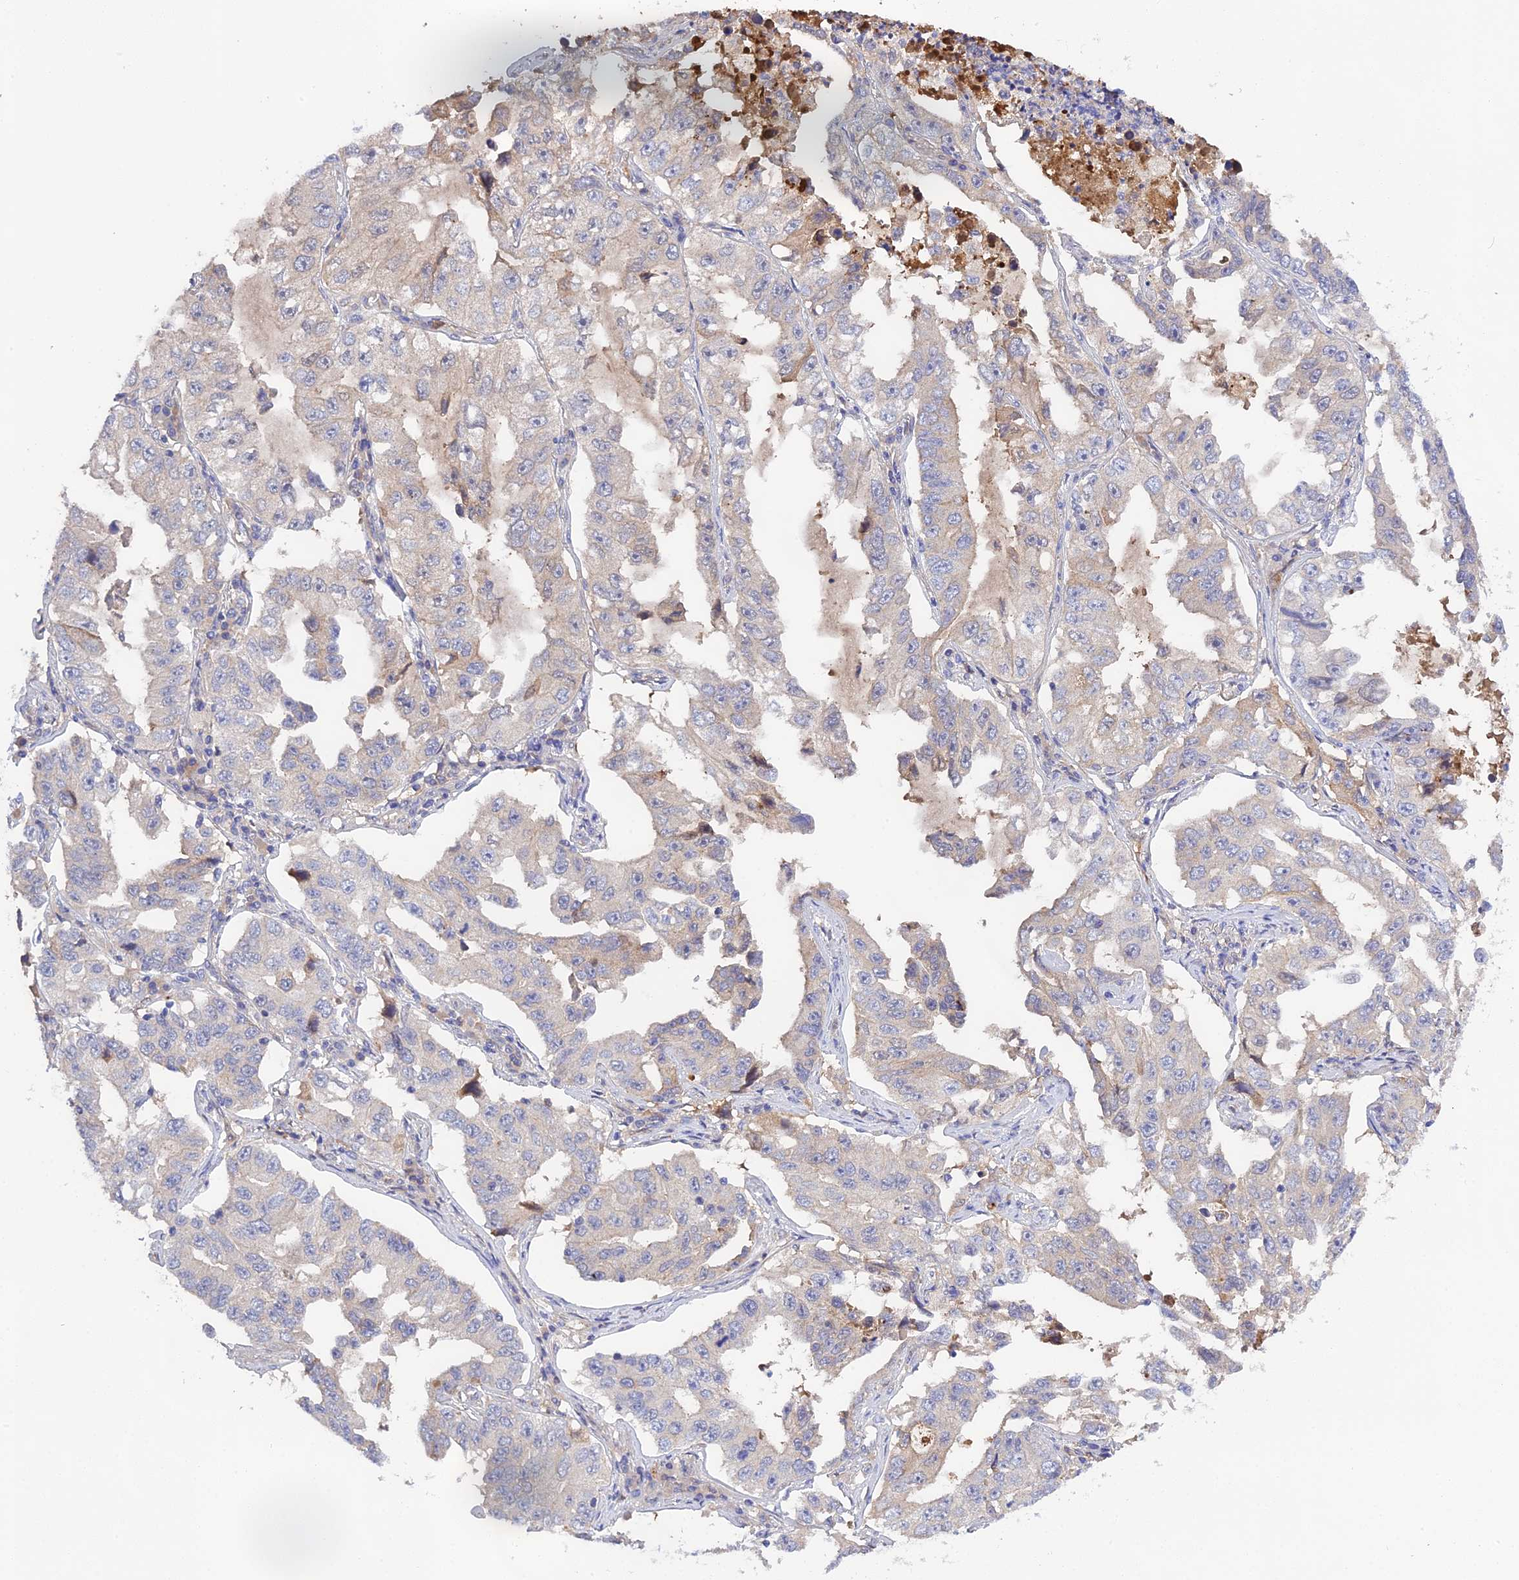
{"staining": {"intensity": "negative", "quantity": "none", "location": "none"}, "tissue": "lung cancer", "cell_type": "Tumor cells", "image_type": "cancer", "snomed": [{"axis": "morphology", "description": "Adenocarcinoma, NOS"}, {"axis": "topography", "description": "Lung"}], "caption": "A histopathology image of human lung cancer is negative for staining in tumor cells.", "gene": "PZP", "patient": {"sex": "female", "age": 51}}